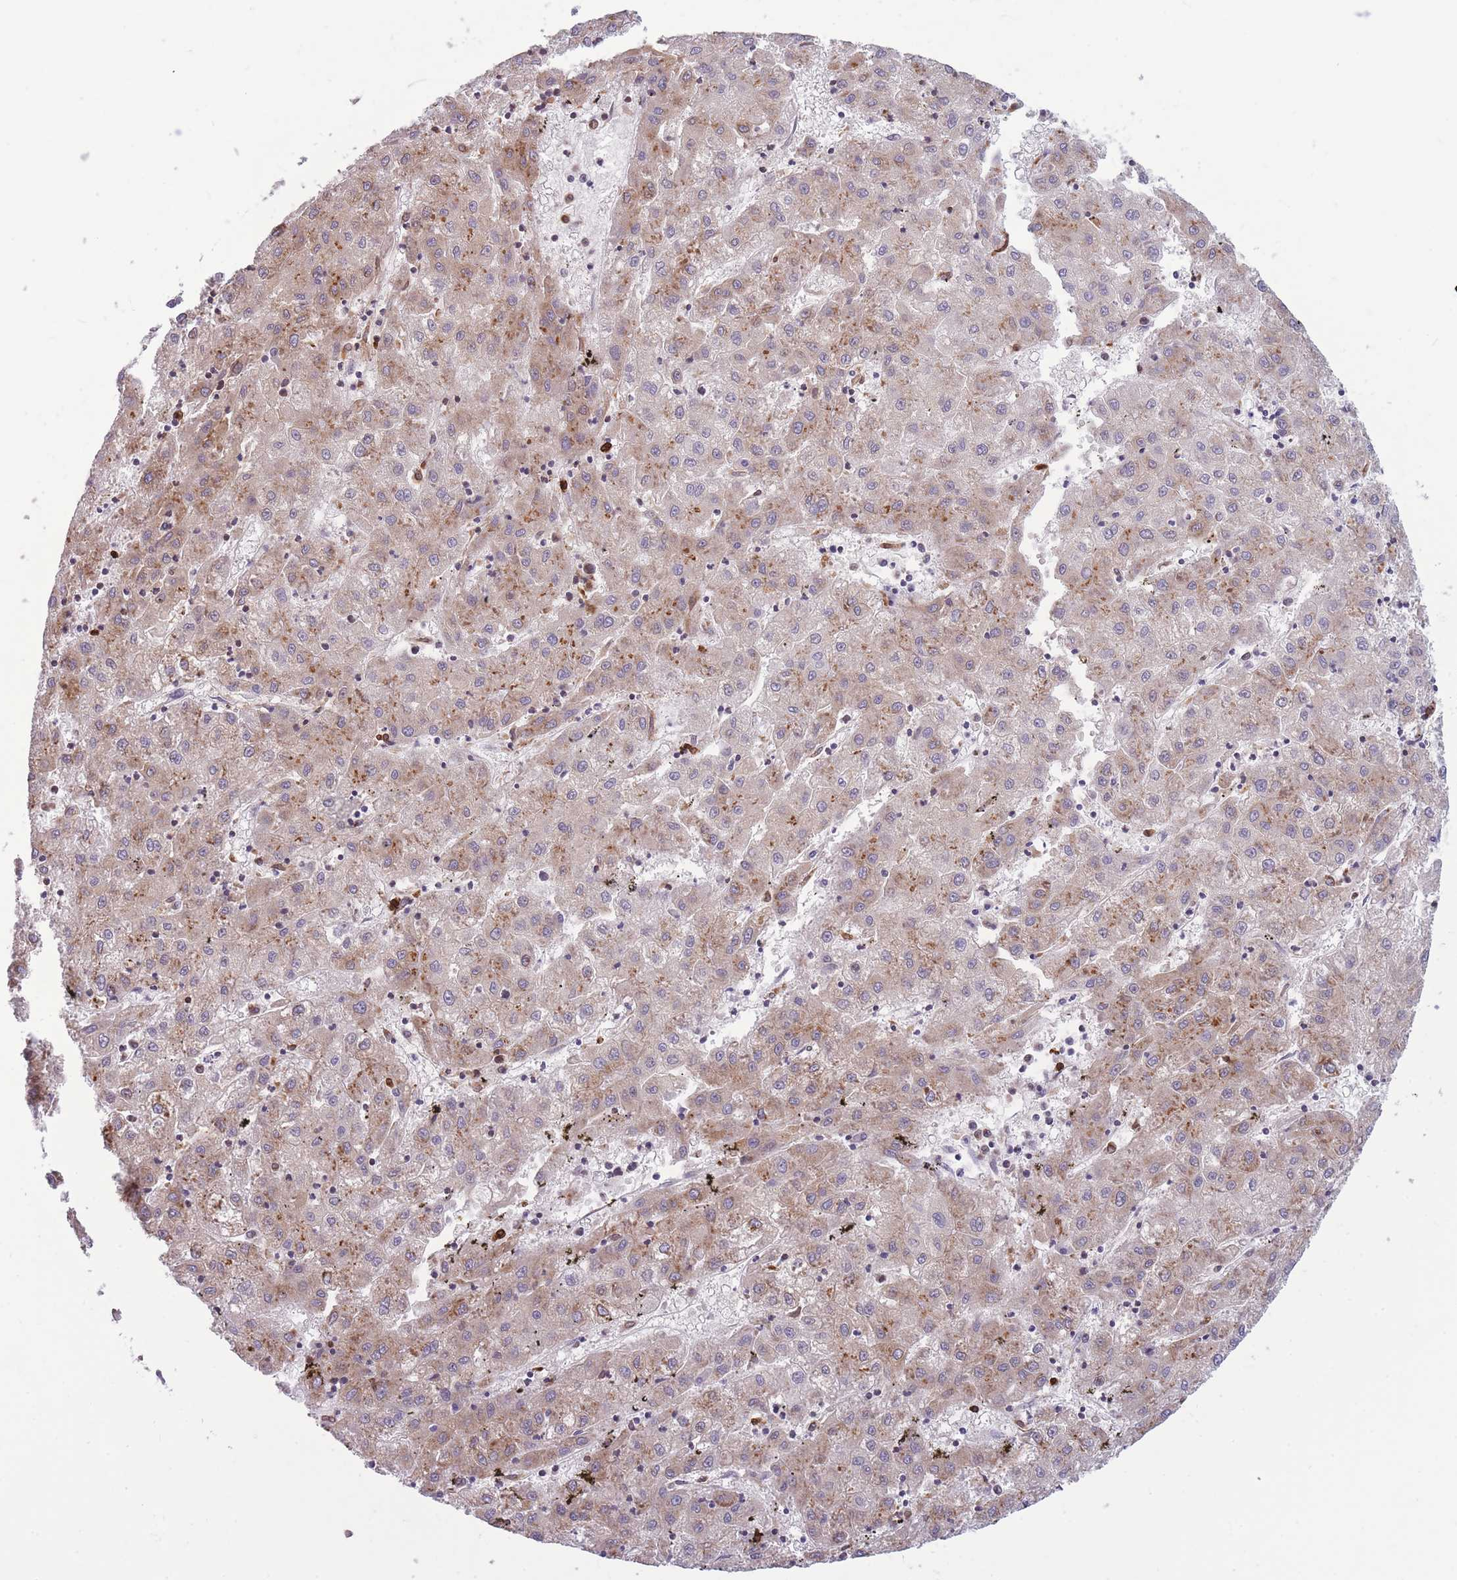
{"staining": {"intensity": "moderate", "quantity": "25%-75%", "location": "cytoplasmic/membranous"}, "tissue": "liver cancer", "cell_type": "Tumor cells", "image_type": "cancer", "snomed": [{"axis": "morphology", "description": "Carcinoma, Hepatocellular, NOS"}, {"axis": "topography", "description": "Liver"}], "caption": "Immunohistochemical staining of human hepatocellular carcinoma (liver) displays medium levels of moderate cytoplasmic/membranous positivity in about 25%-75% of tumor cells.", "gene": "TMEM121", "patient": {"sex": "male", "age": 72}}